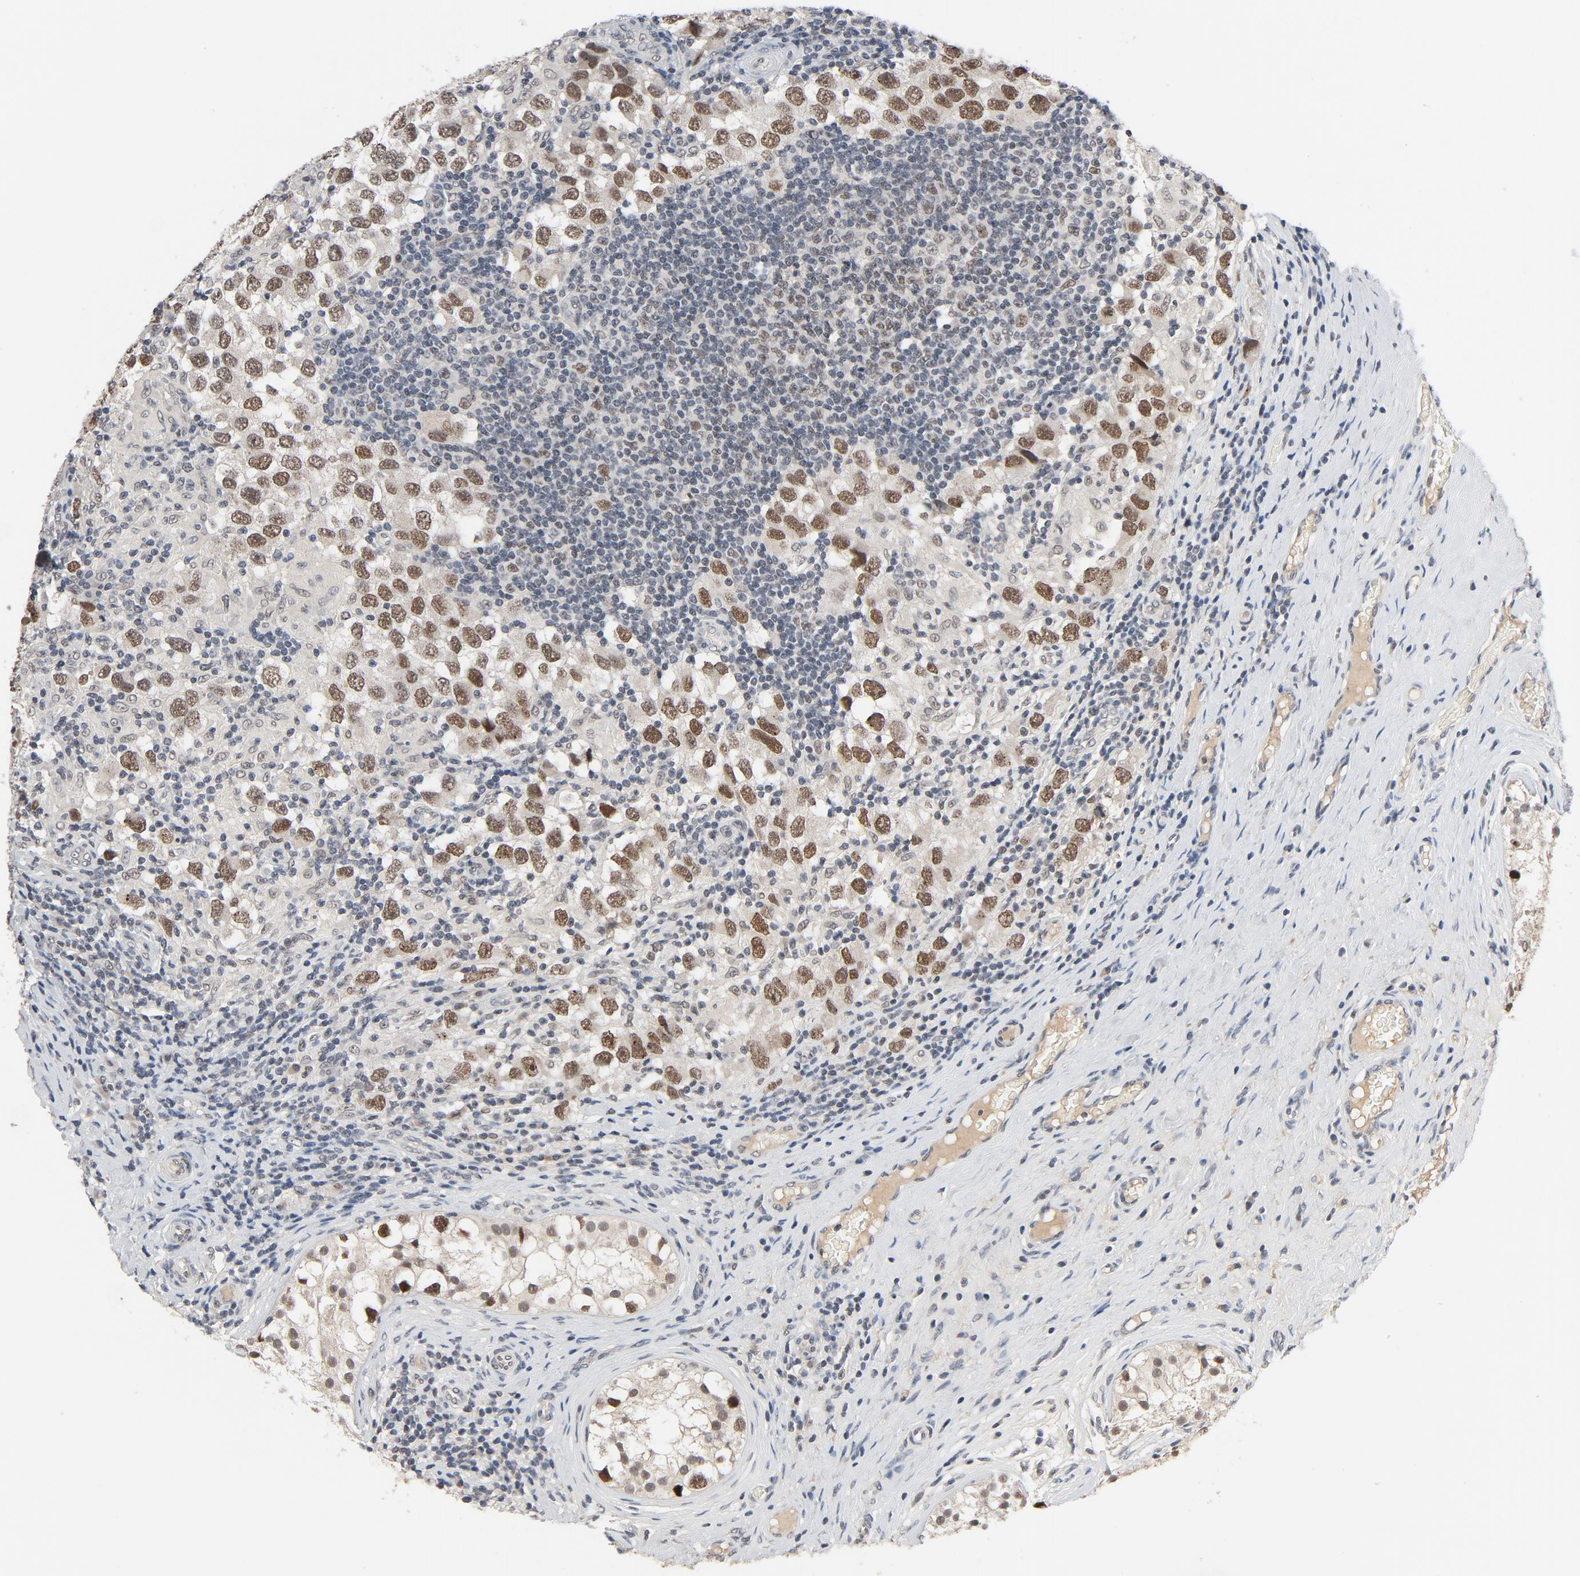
{"staining": {"intensity": "moderate", "quantity": ">75%", "location": "nuclear"}, "tissue": "testis cancer", "cell_type": "Tumor cells", "image_type": "cancer", "snomed": [{"axis": "morphology", "description": "Carcinoma, Embryonal, NOS"}, {"axis": "topography", "description": "Testis"}], "caption": "The micrograph displays a brown stain indicating the presence of a protein in the nuclear of tumor cells in testis cancer (embryonal carcinoma). (Stains: DAB (3,3'-diaminobenzidine) in brown, nuclei in blue, Microscopy: brightfield microscopy at high magnification).", "gene": "SMARCD1", "patient": {"sex": "male", "age": 21}}